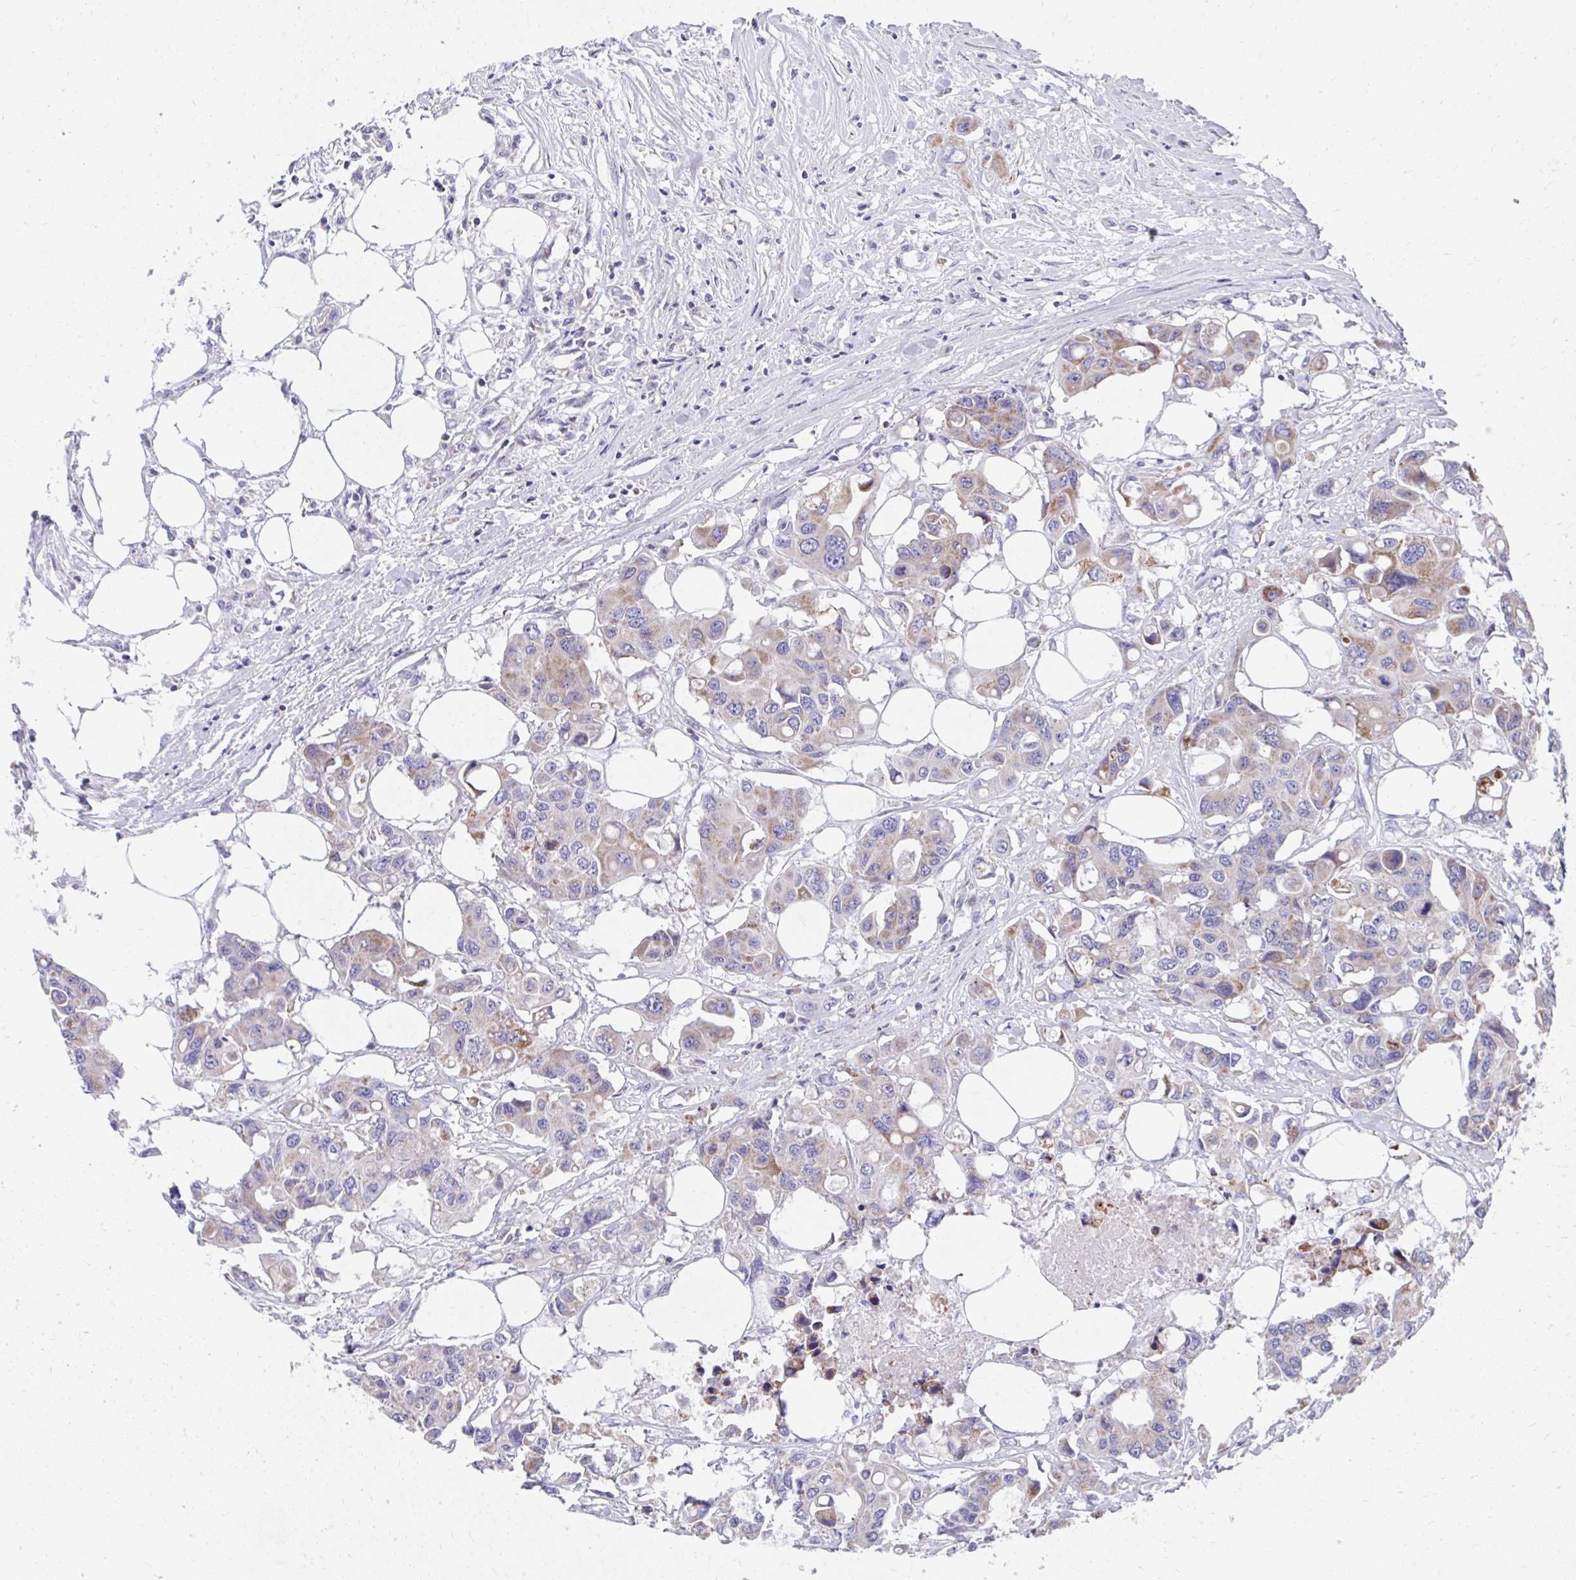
{"staining": {"intensity": "moderate", "quantity": "25%-75%", "location": "cytoplasmic/membranous"}, "tissue": "colorectal cancer", "cell_type": "Tumor cells", "image_type": "cancer", "snomed": [{"axis": "morphology", "description": "Adenocarcinoma, NOS"}, {"axis": "topography", "description": "Colon"}], "caption": "IHC of colorectal adenocarcinoma displays medium levels of moderate cytoplasmic/membranous positivity in approximately 25%-75% of tumor cells. (brown staining indicates protein expression, while blue staining denotes nuclei).", "gene": "IL37", "patient": {"sex": "male", "age": 77}}